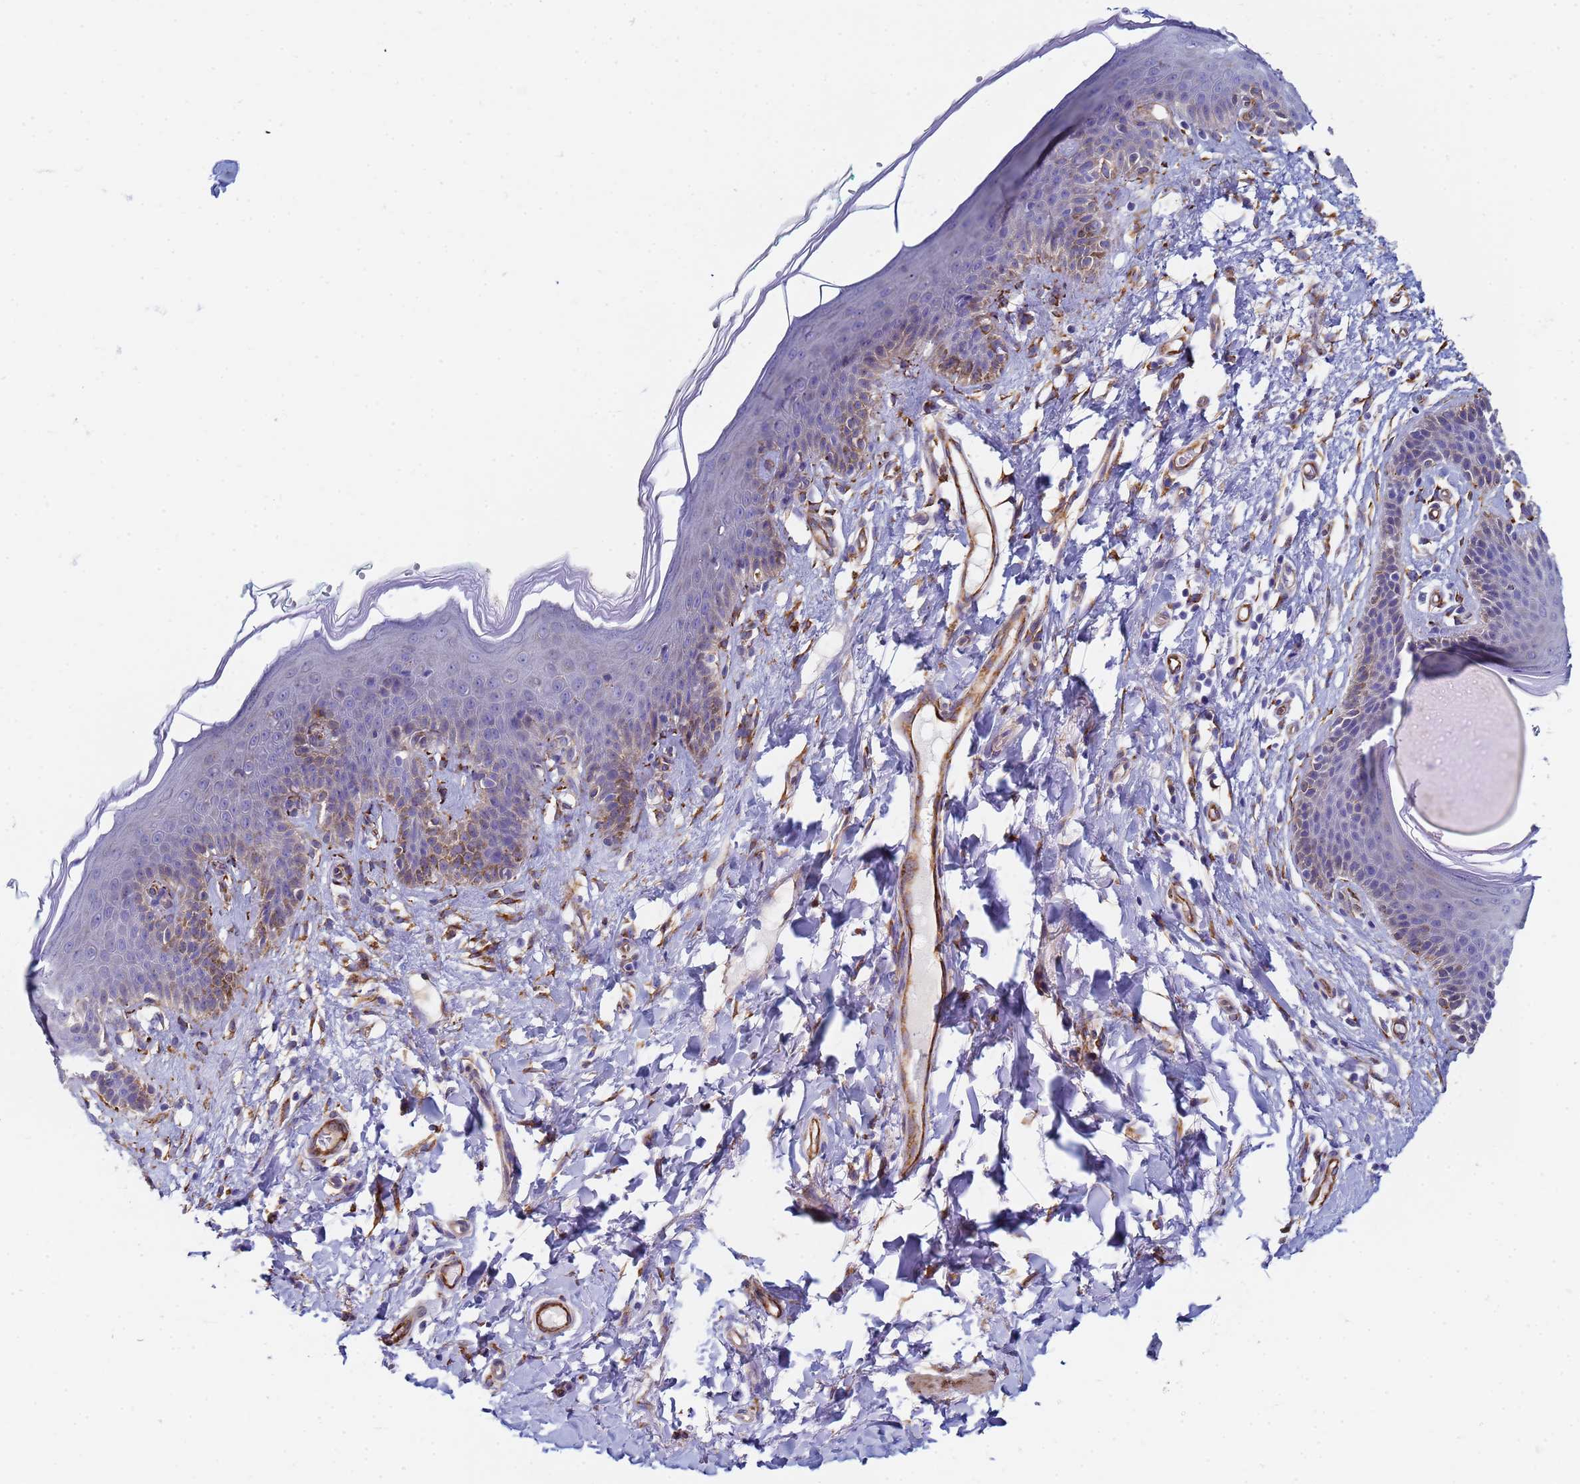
{"staining": {"intensity": "moderate", "quantity": "<25%", "location": "cytoplasmic/membranous"}, "tissue": "skin", "cell_type": "Epidermal cells", "image_type": "normal", "snomed": [{"axis": "morphology", "description": "Normal tissue, NOS"}, {"axis": "topography", "description": "Vulva"}], "caption": "Protein staining of unremarkable skin reveals moderate cytoplasmic/membranous positivity in approximately <25% of epidermal cells. The staining is performed using DAB (3,3'-diaminobenzidine) brown chromogen to label protein expression. The nuclei are counter-stained blue using hematoxylin.", "gene": "GDAP2", "patient": {"sex": "female", "age": 66}}